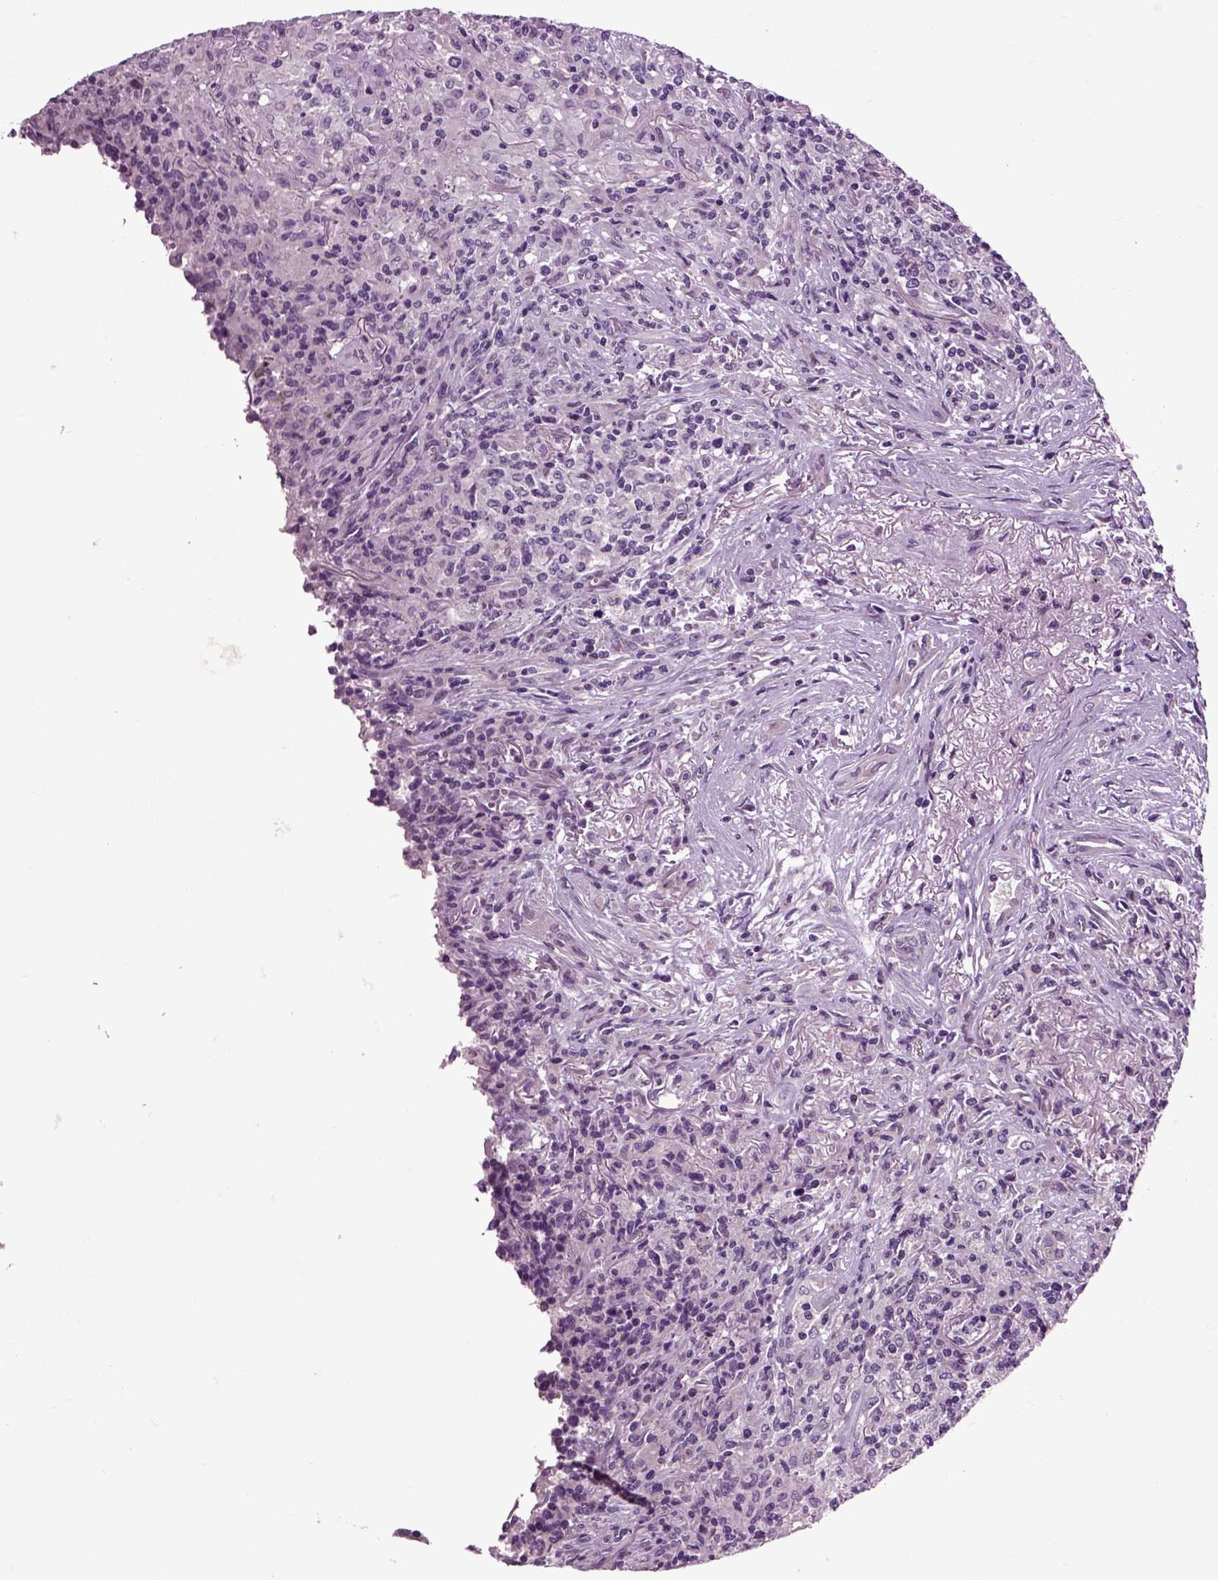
{"staining": {"intensity": "negative", "quantity": "none", "location": "none"}, "tissue": "lymphoma", "cell_type": "Tumor cells", "image_type": "cancer", "snomed": [{"axis": "morphology", "description": "Malignant lymphoma, non-Hodgkin's type, High grade"}, {"axis": "topography", "description": "Lung"}], "caption": "High power microscopy photomicrograph of an immunohistochemistry image of high-grade malignant lymphoma, non-Hodgkin's type, revealing no significant staining in tumor cells.", "gene": "CRHR1", "patient": {"sex": "male", "age": 79}}